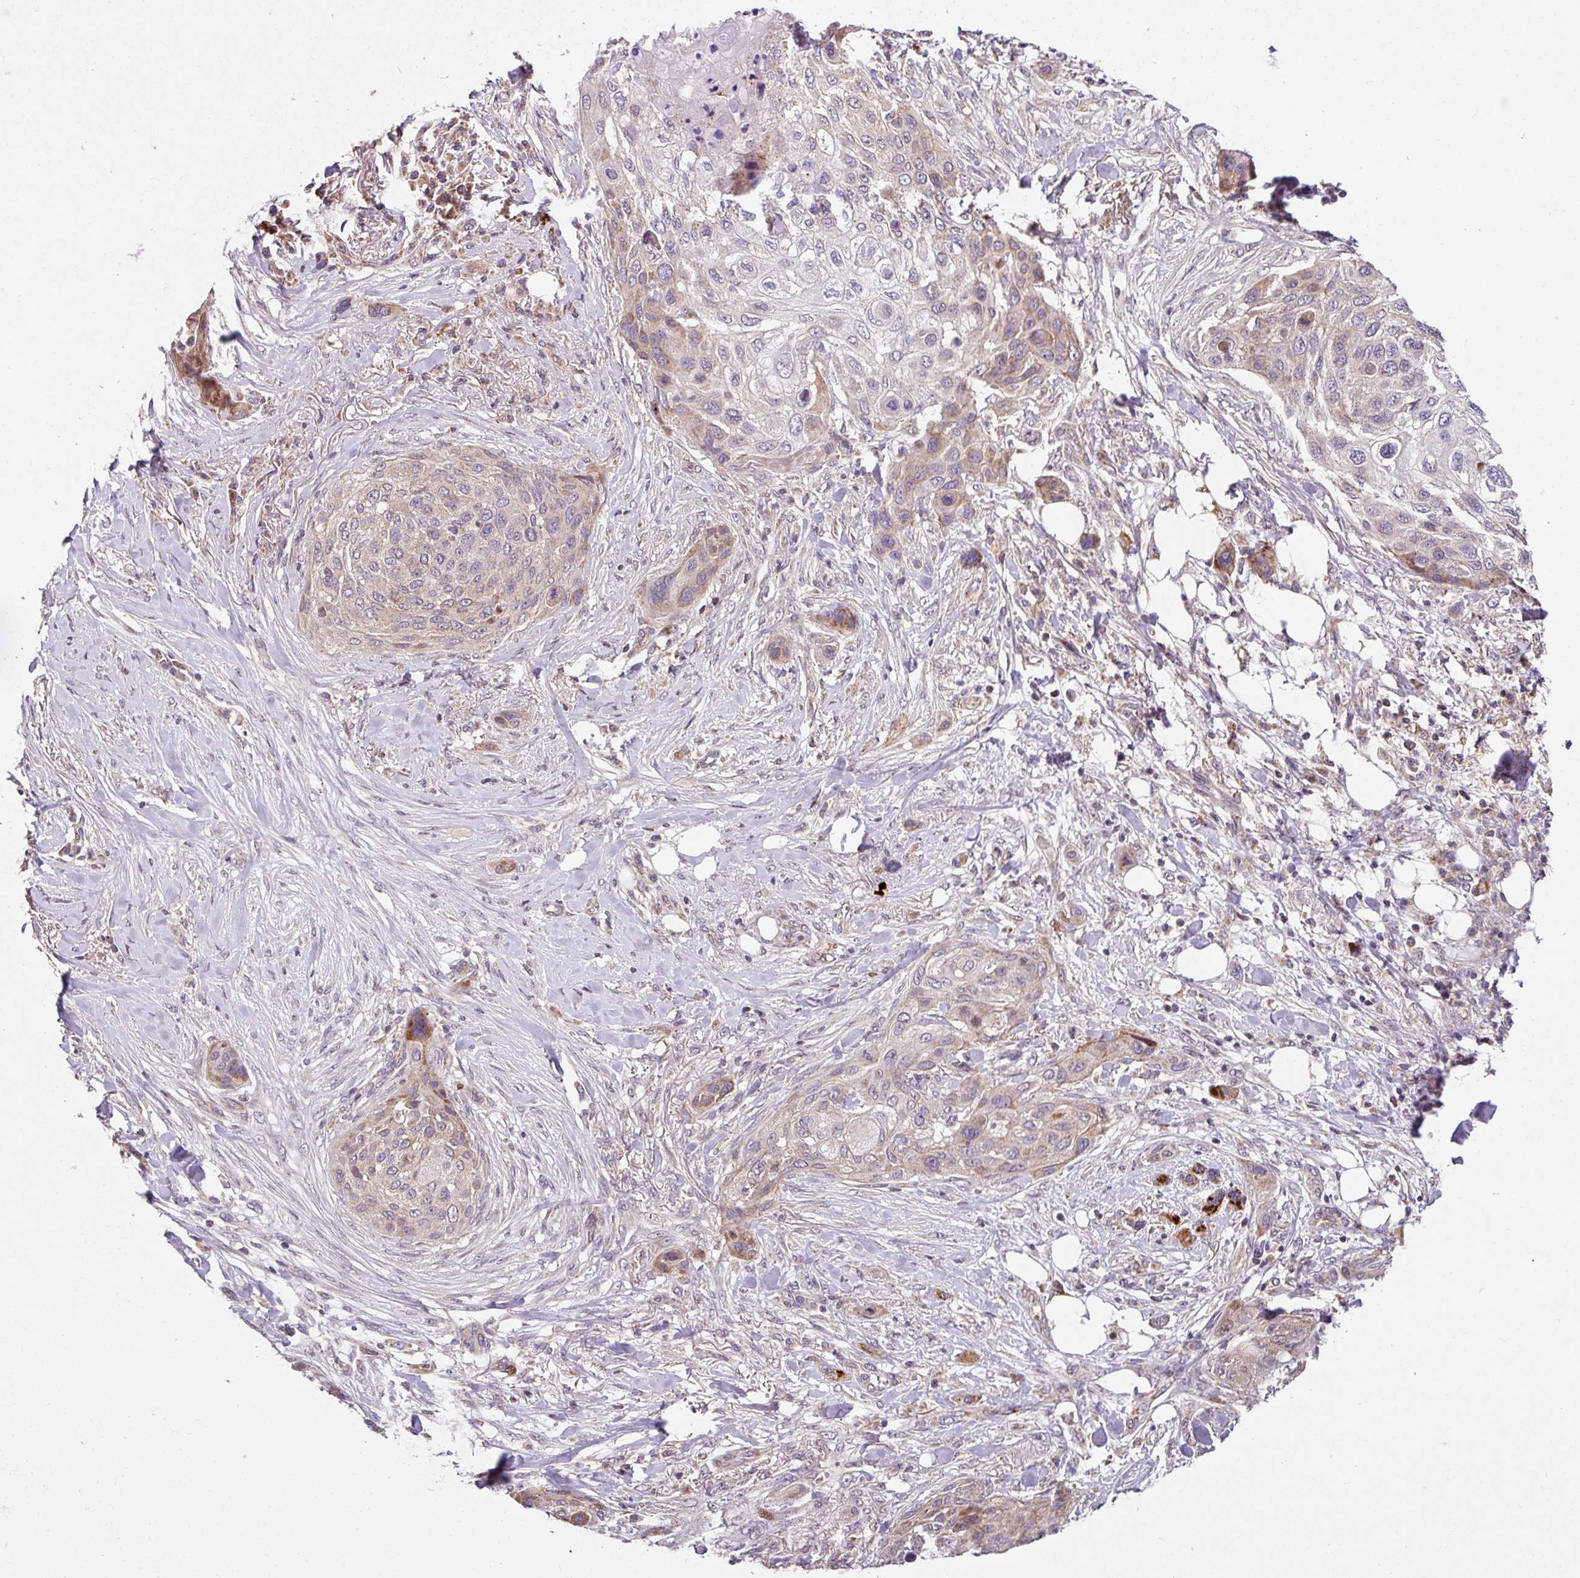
{"staining": {"intensity": "moderate", "quantity": "<25%", "location": "cytoplasmic/membranous"}, "tissue": "skin cancer", "cell_type": "Tumor cells", "image_type": "cancer", "snomed": [{"axis": "morphology", "description": "Squamous cell carcinoma, NOS"}, {"axis": "topography", "description": "Skin"}], "caption": "A low amount of moderate cytoplasmic/membranous expression is seen in about <25% of tumor cells in skin cancer (squamous cell carcinoma) tissue.", "gene": "SARS2", "patient": {"sex": "female", "age": 87}}